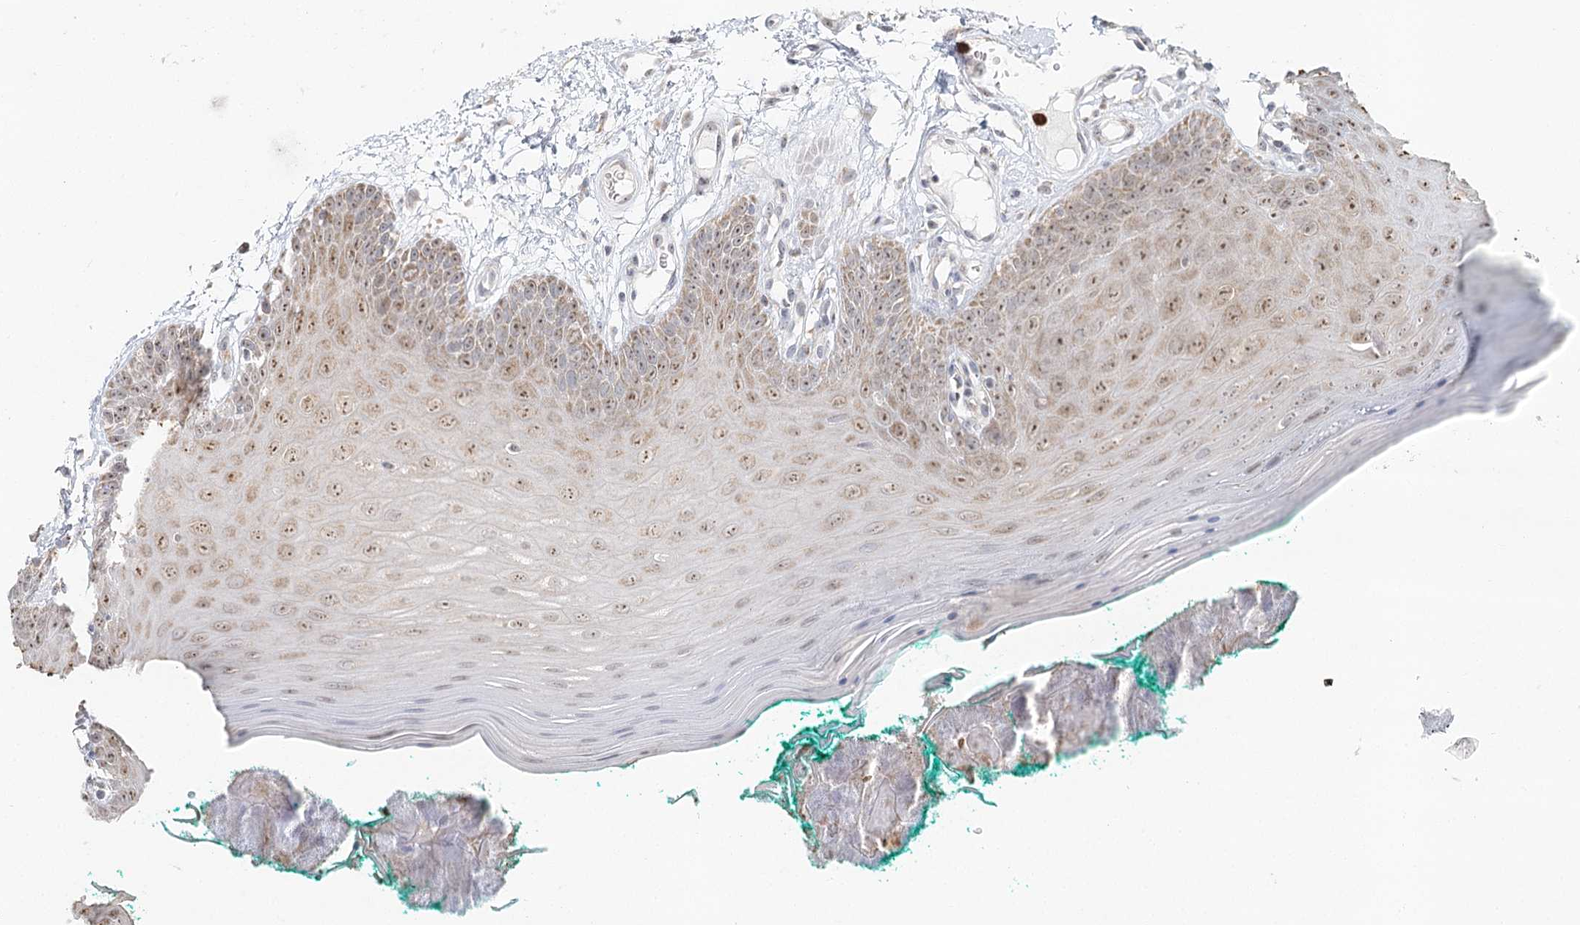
{"staining": {"intensity": "moderate", "quantity": "25%-75%", "location": "cytoplasmic/membranous,nuclear"}, "tissue": "oral mucosa", "cell_type": "Squamous epithelial cells", "image_type": "normal", "snomed": [{"axis": "morphology", "description": "Normal tissue, NOS"}, {"axis": "topography", "description": "Skeletal muscle"}, {"axis": "topography", "description": "Oral tissue"}], "caption": "A medium amount of moderate cytoplasmic/membranous,nuclear staining is appreciated in about 25%-75% of squamous epithelial cells in normal oral mucosa. (Stains: DAB in brown, nuclei in blue, Microscopy: brightfield microscopy at high magnification).", "gene": "ATAD1", "patient": {"sex": "male", "age": 58}}